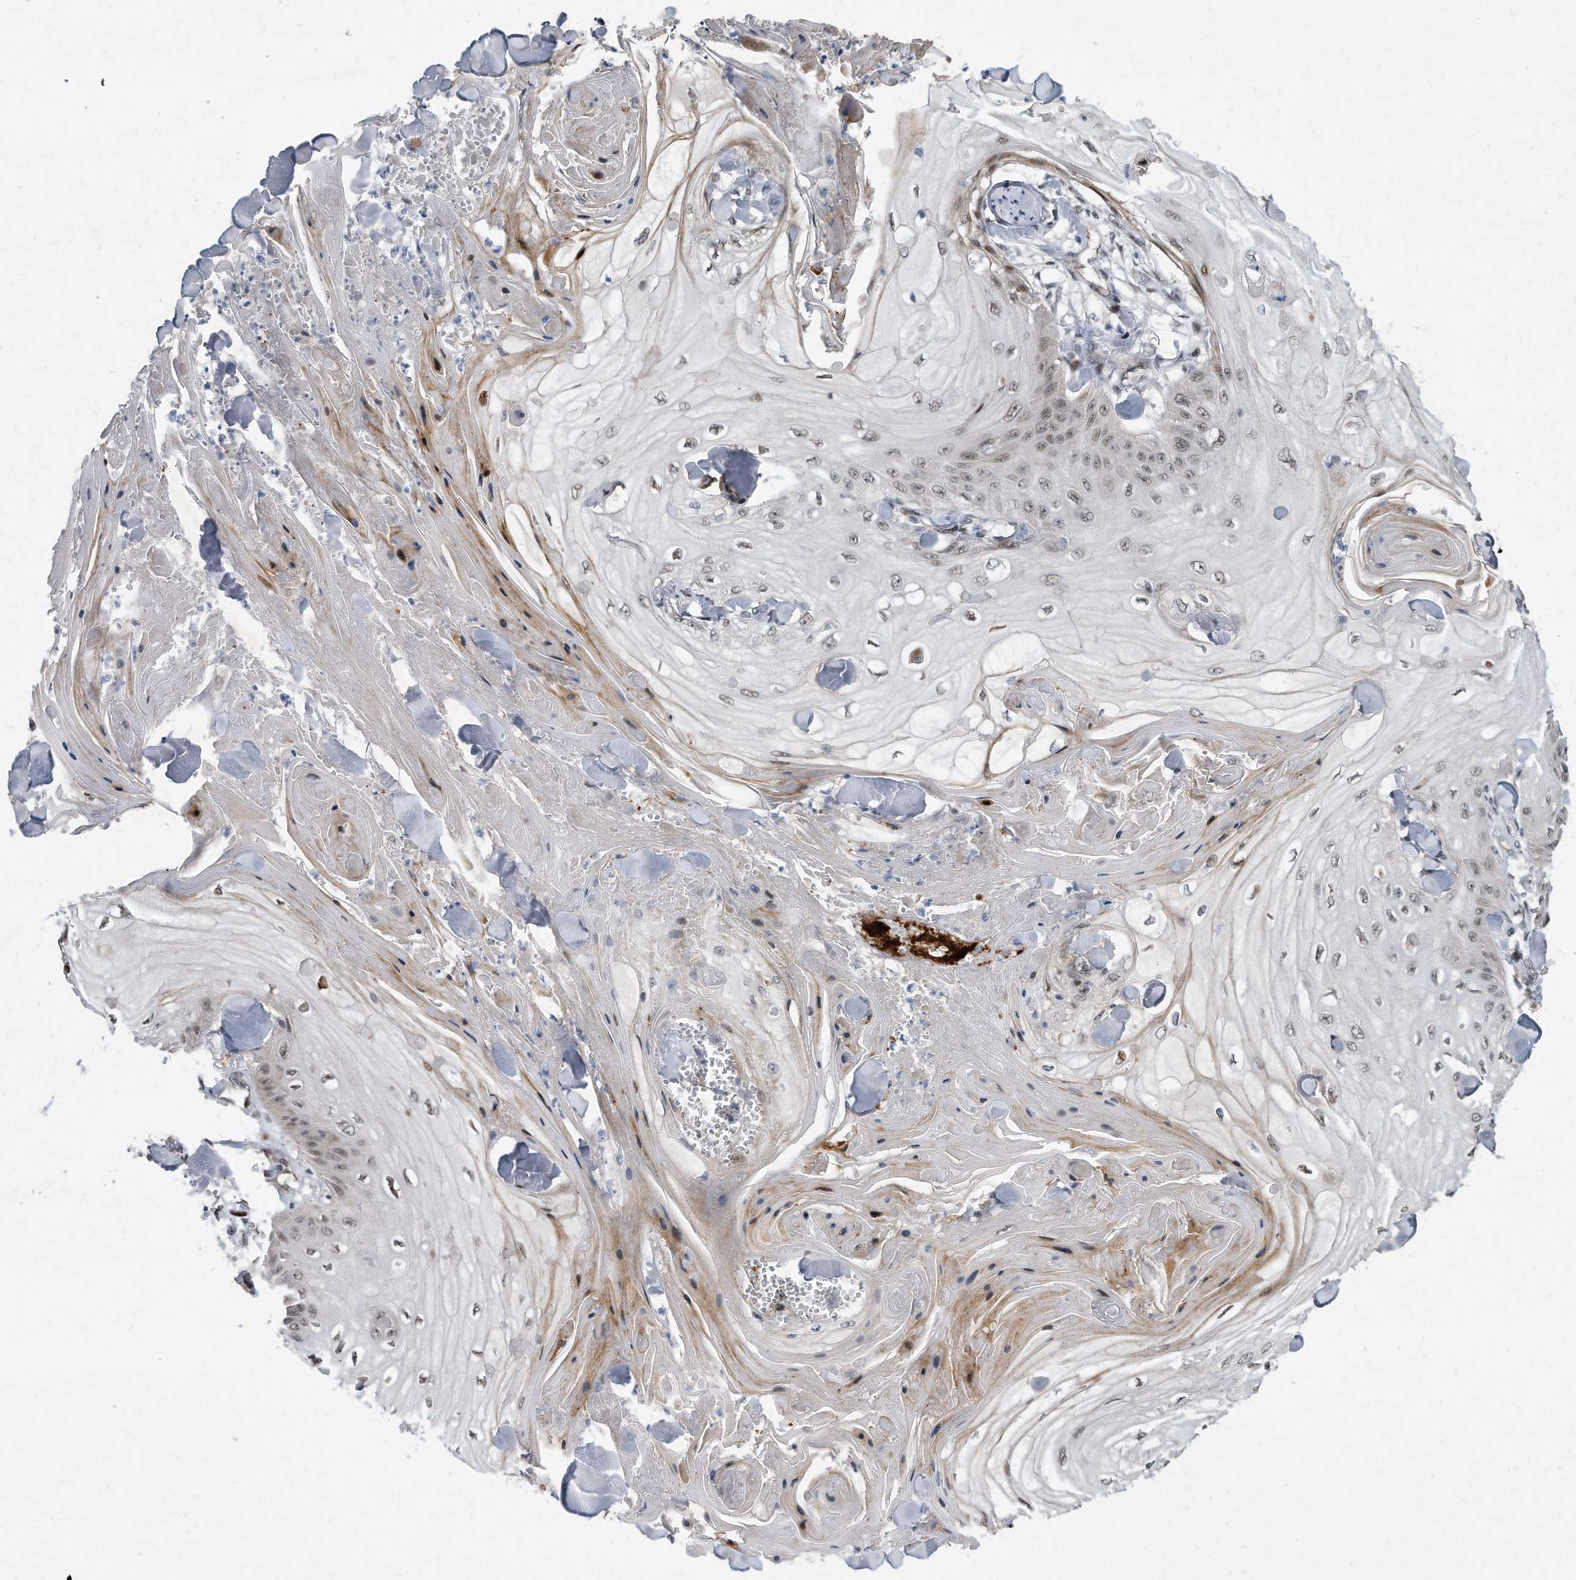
{"staining": {"intensity": "weak", "quantity": "<25%", "location": "nuclear"}, "tissue": "skin cancer", "cell_type": "Tumor cells", "image_type": "cancer", "snomed": [{"axis": "morphology", "description": "Squamous cell carcinoma, NOS"}, {"axis": "topography", "description": "Skin"}], "caption": "Immunohistochemistry (IHC) of skin squamous cell carcinoma demonstrates no staining in tumor cells. (Brightfield microscopy of DAB (3,3'-diaminobenzidine) IHC at high magnification).", "gene": "PGBD2", "patient": {"sex": "male", "age": 74}}